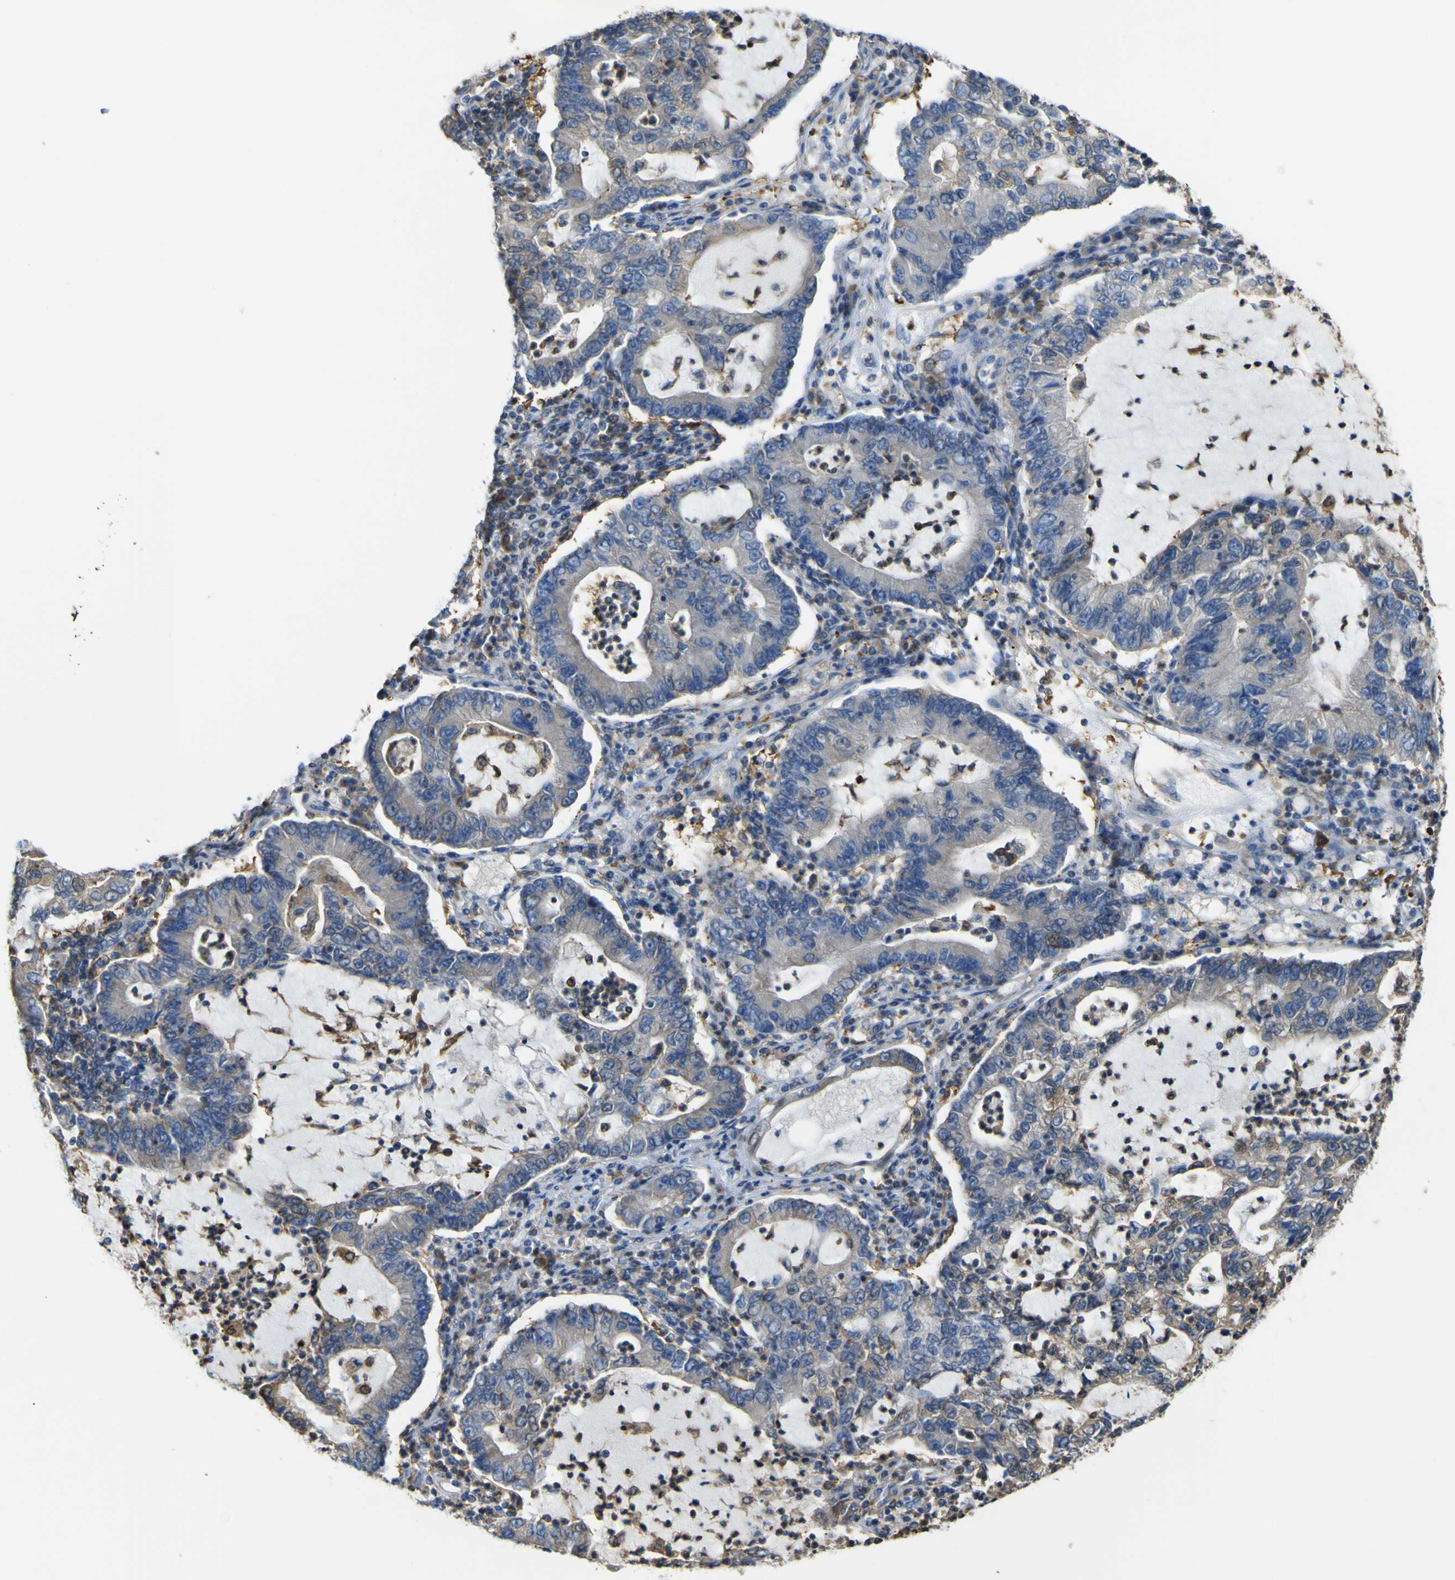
{"staining": {"intensity": "negative", "quantity": "none", "location": "none"}, "tissue": "lung cancer", "cell_type": "Tumor cells", "image_type": "cancer", "snomed": [{"axis": "morphology", "description": "Adenocarcinoma, NOS"}, {"axis": "topography", "description": "Lung"}], "caption": "Protein analysis of adenocarcinoma (lung) exhibits no significant staining in tumor cells.", "gene": "ABHD3", "patient": {"sex": "female", "age": 51}}